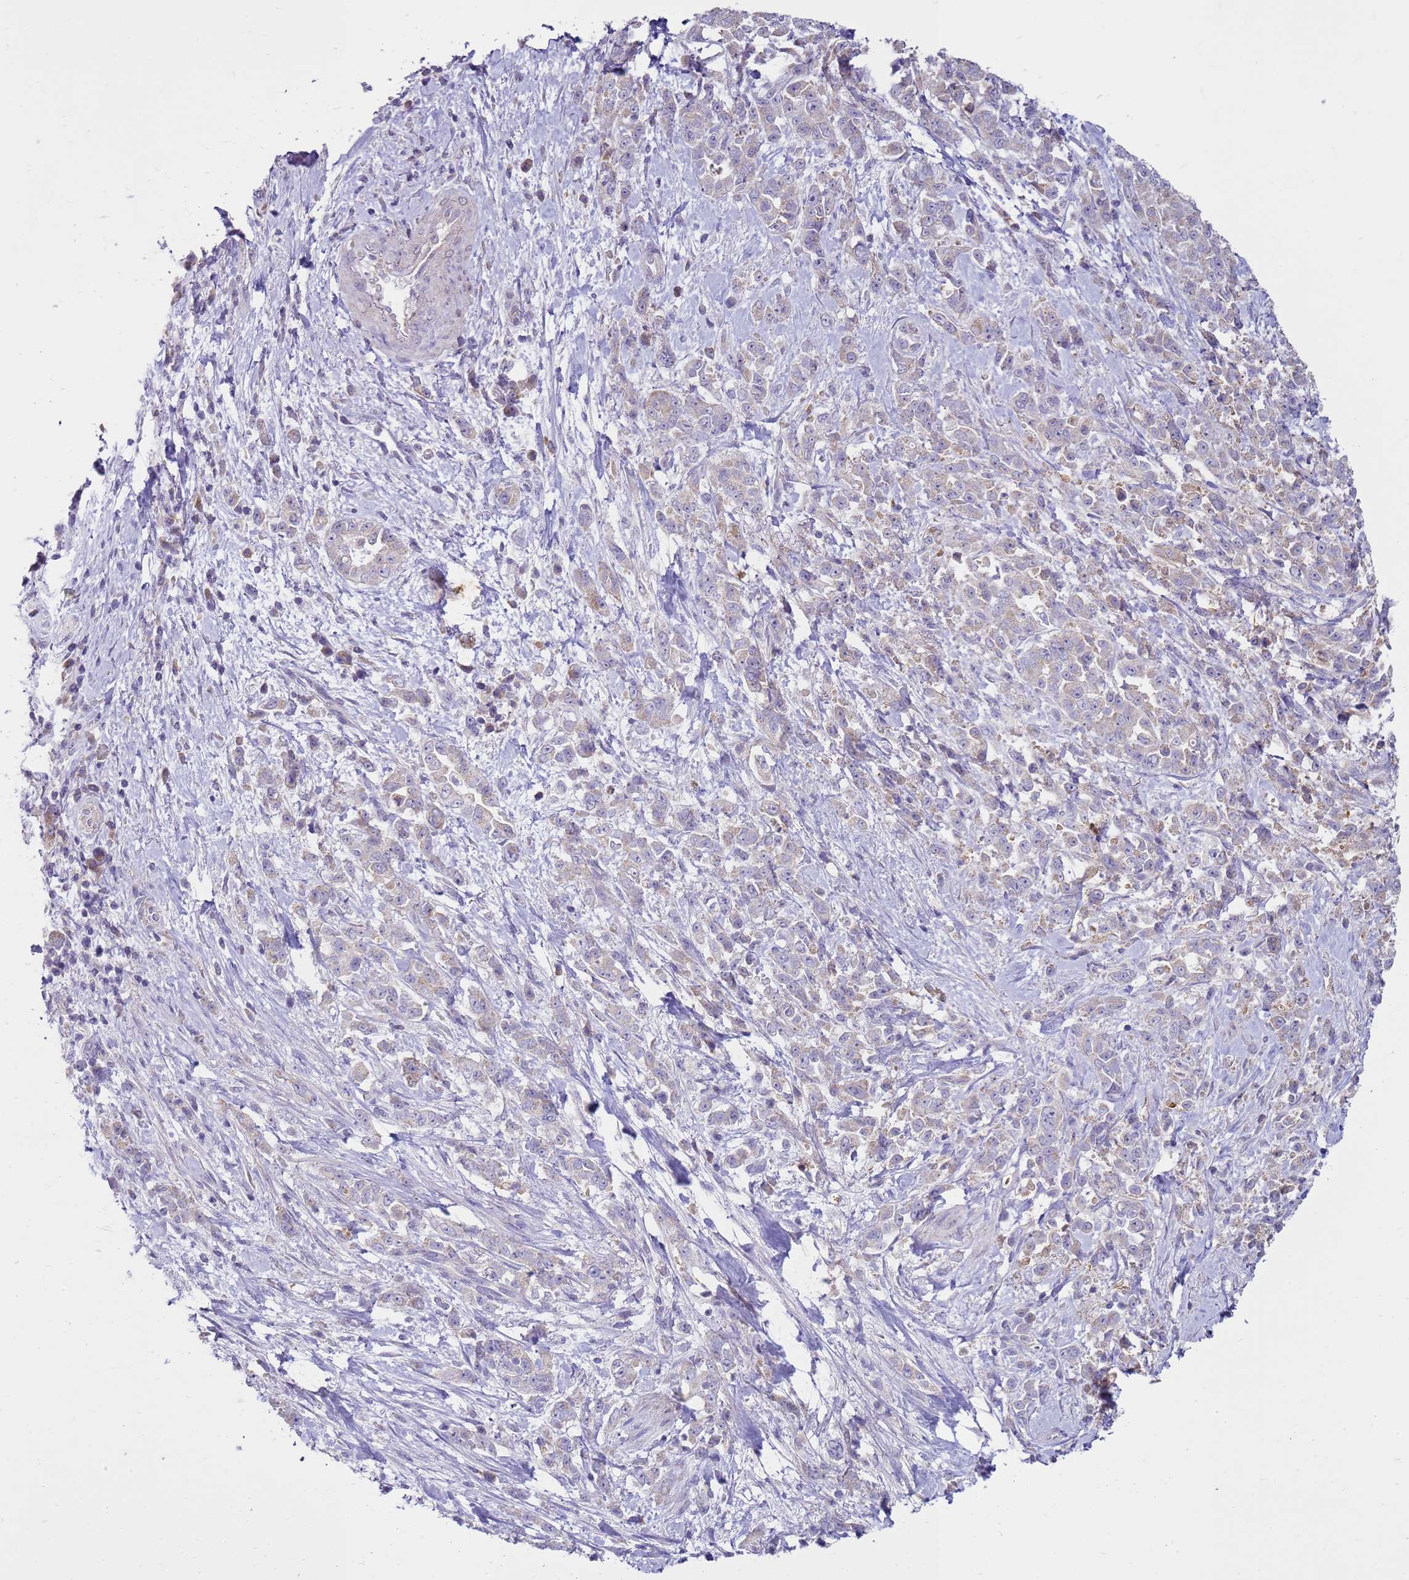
{"staining": {"intensity": "weak", "quantity": "<25%", "location": "cytoplasmic/membranous"}, "tissue": "pancreatic cancer", "cell_type": "Tumor cells", "image_type": "cancer", "snomed": [{"axis": "morphology", "description": "Normal tissue, NOS"}, {"axis": "morphology", "description": "Adenocarcinoma, NOS"}, {"axis": "topography", "description": "Pancreas"}], "caption": "IHC micrograph of neoplastic tissue: human pancreatic cancer stained with DAB exhibits no significant protein expression in tumor cells.", "gene": "FABP2", "patient": {"sex": "female", "age": 64}}